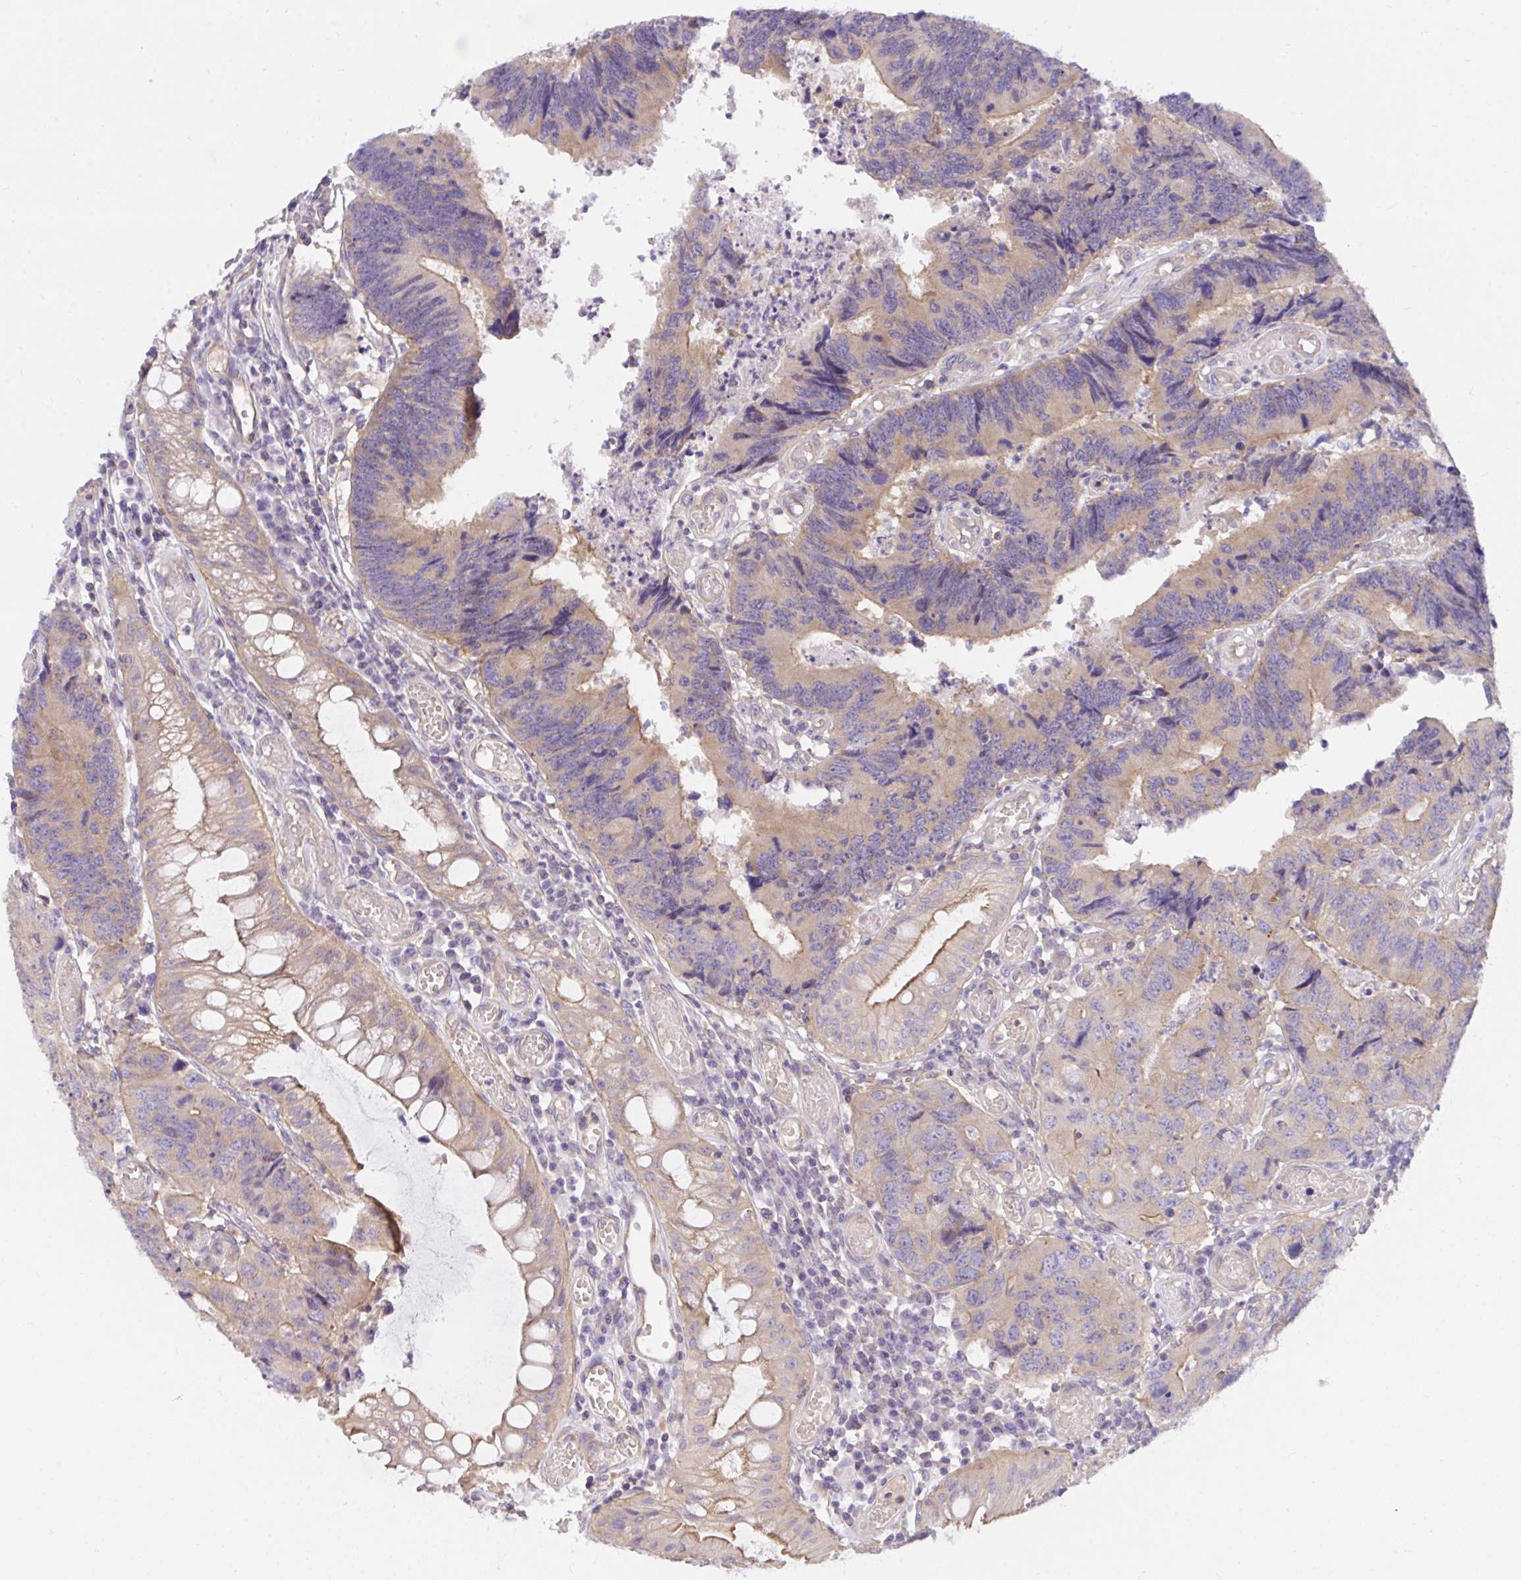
{"staining": {"intensity": "weak", "quantity": ">75%", "location": "cytoplasmic/membranous"}, "tissue": "colorectal cancer", "cell_type": "Tumor cells", "image_type": "cancer", "snomed": [{"axis": "morphology", "description": "Adenocarcinoma, NOS"}, {"axis": "topography", "description": "Colon"}], "caption": "Tumor cells display low levels of weak cytoplasmic/membranous staining in approximately >75% of cells in human colorectal cancer (adenocarcinoma). (Brightfield microscopy of DAB IHC at high magnification).", "gene": "TLN2", "patient": {"sex": "female", "age": 67}}